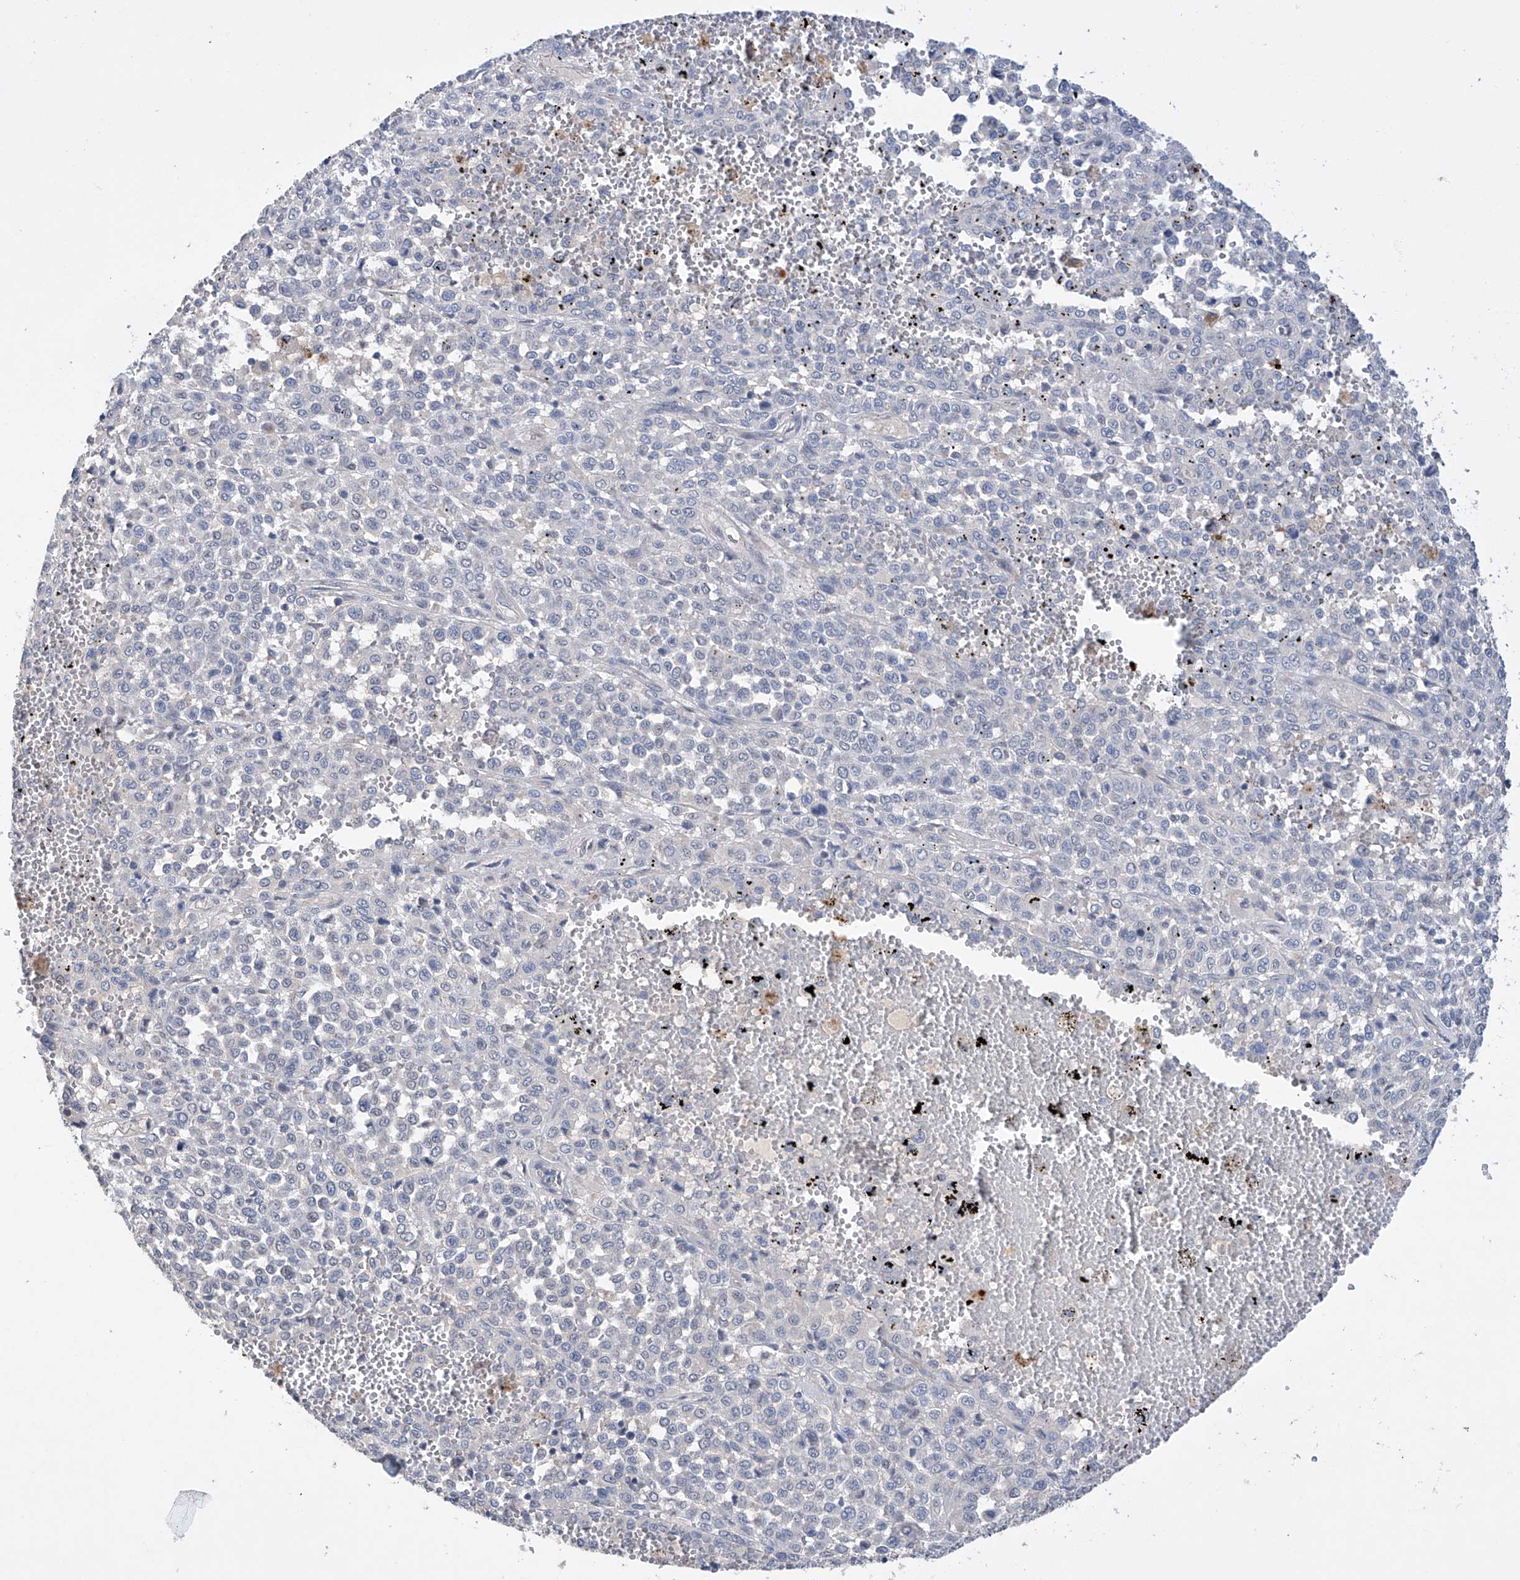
{"staining": {"intensity": "negative", "quantity": "none", "location": "none"}, "tissue": "melanoma", "cell_type": "Tumor cells", "image_type": "cancer", "snomed": [{"axis": "morphology", "description": "Malignant melanoma, Metastatic site"}, {"axis": "topography", "description": "Pancreas"}], "caption": "Protein analysis of malignant melanoma (metastatic site) demonstrates no significant expression in tumor cells.", "gene": "AFG1L", "patient": {"sex": "female", "age": 30}}